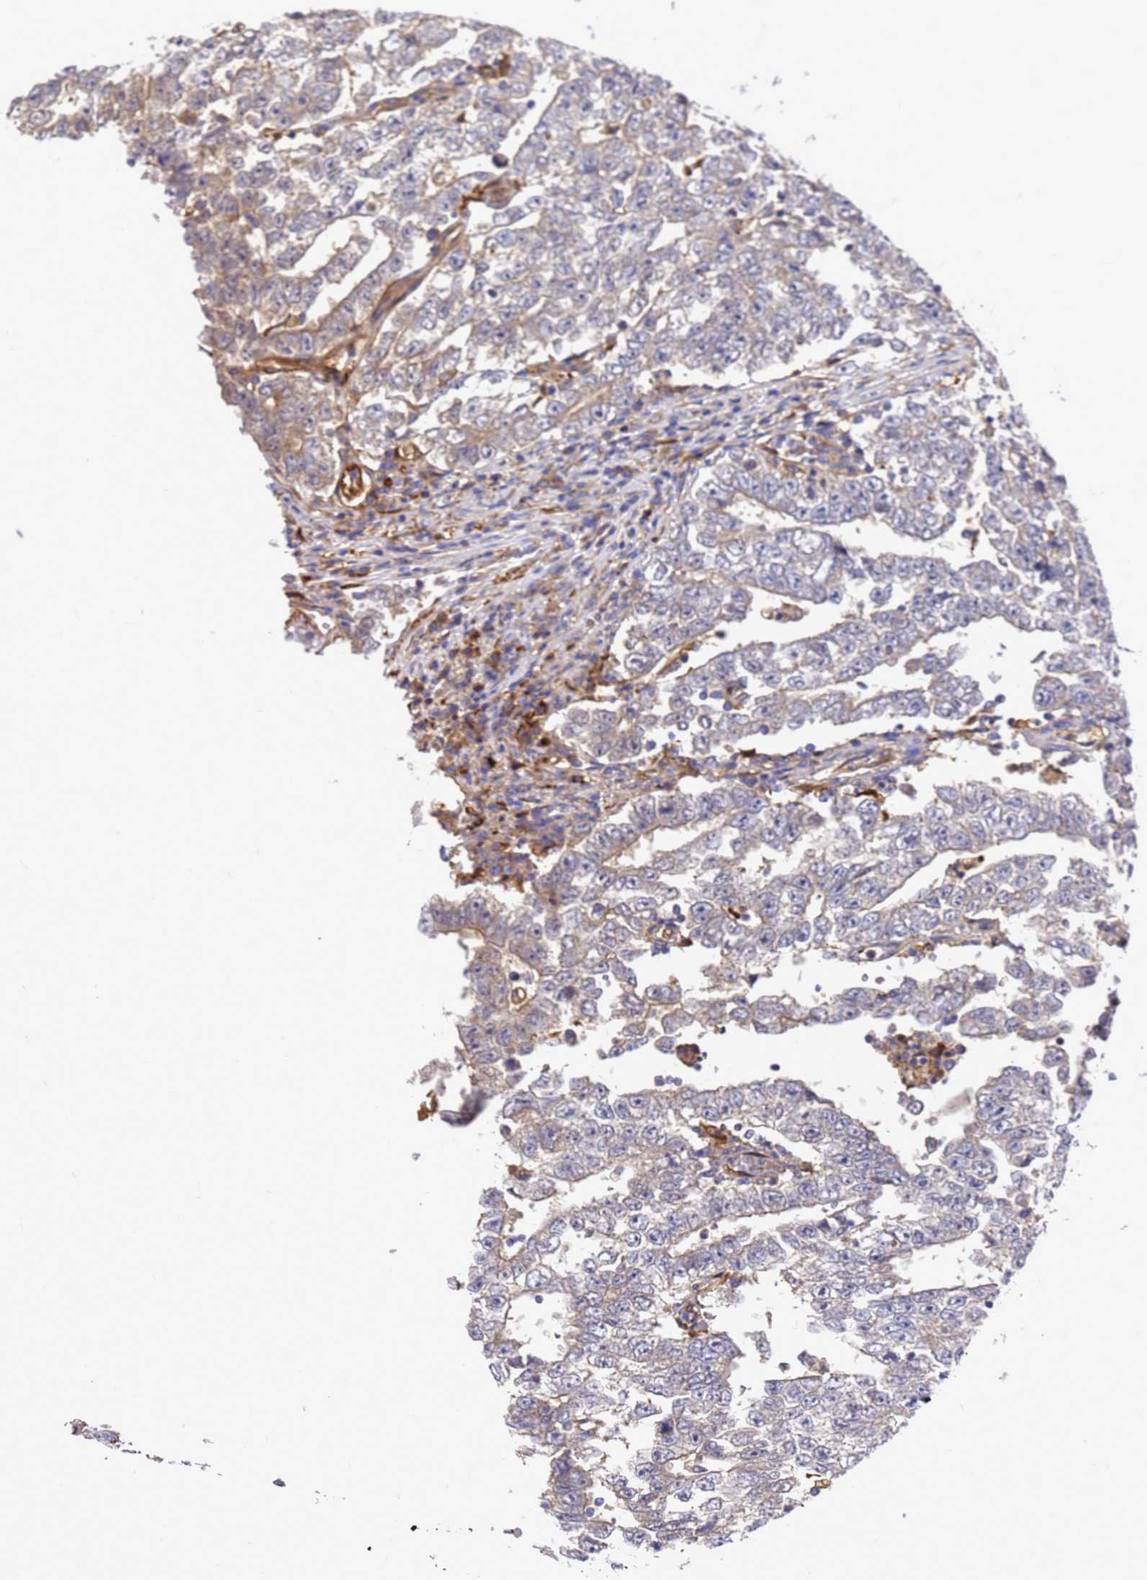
{"staining": {"intensity": "negative", "quantity": "none", "location": "none"}, "tissue": "testis cancer", "cell_type": "Tumor cells", "image_type": "cancer", "snomed": [{"axis": "morphology", "description": "Carcinoma, Embryonal, NOS"}, {"axis": "topography", "description": "Testis"}], "caption": "Immunohistochemistry image of human testis cancer (embryonal carcinoma) stained for a protein (brown), which demonstrates no staining in tumor cells.", "gene": "SLC35E2B", "patient": {"sex": "male", "age": 25}}